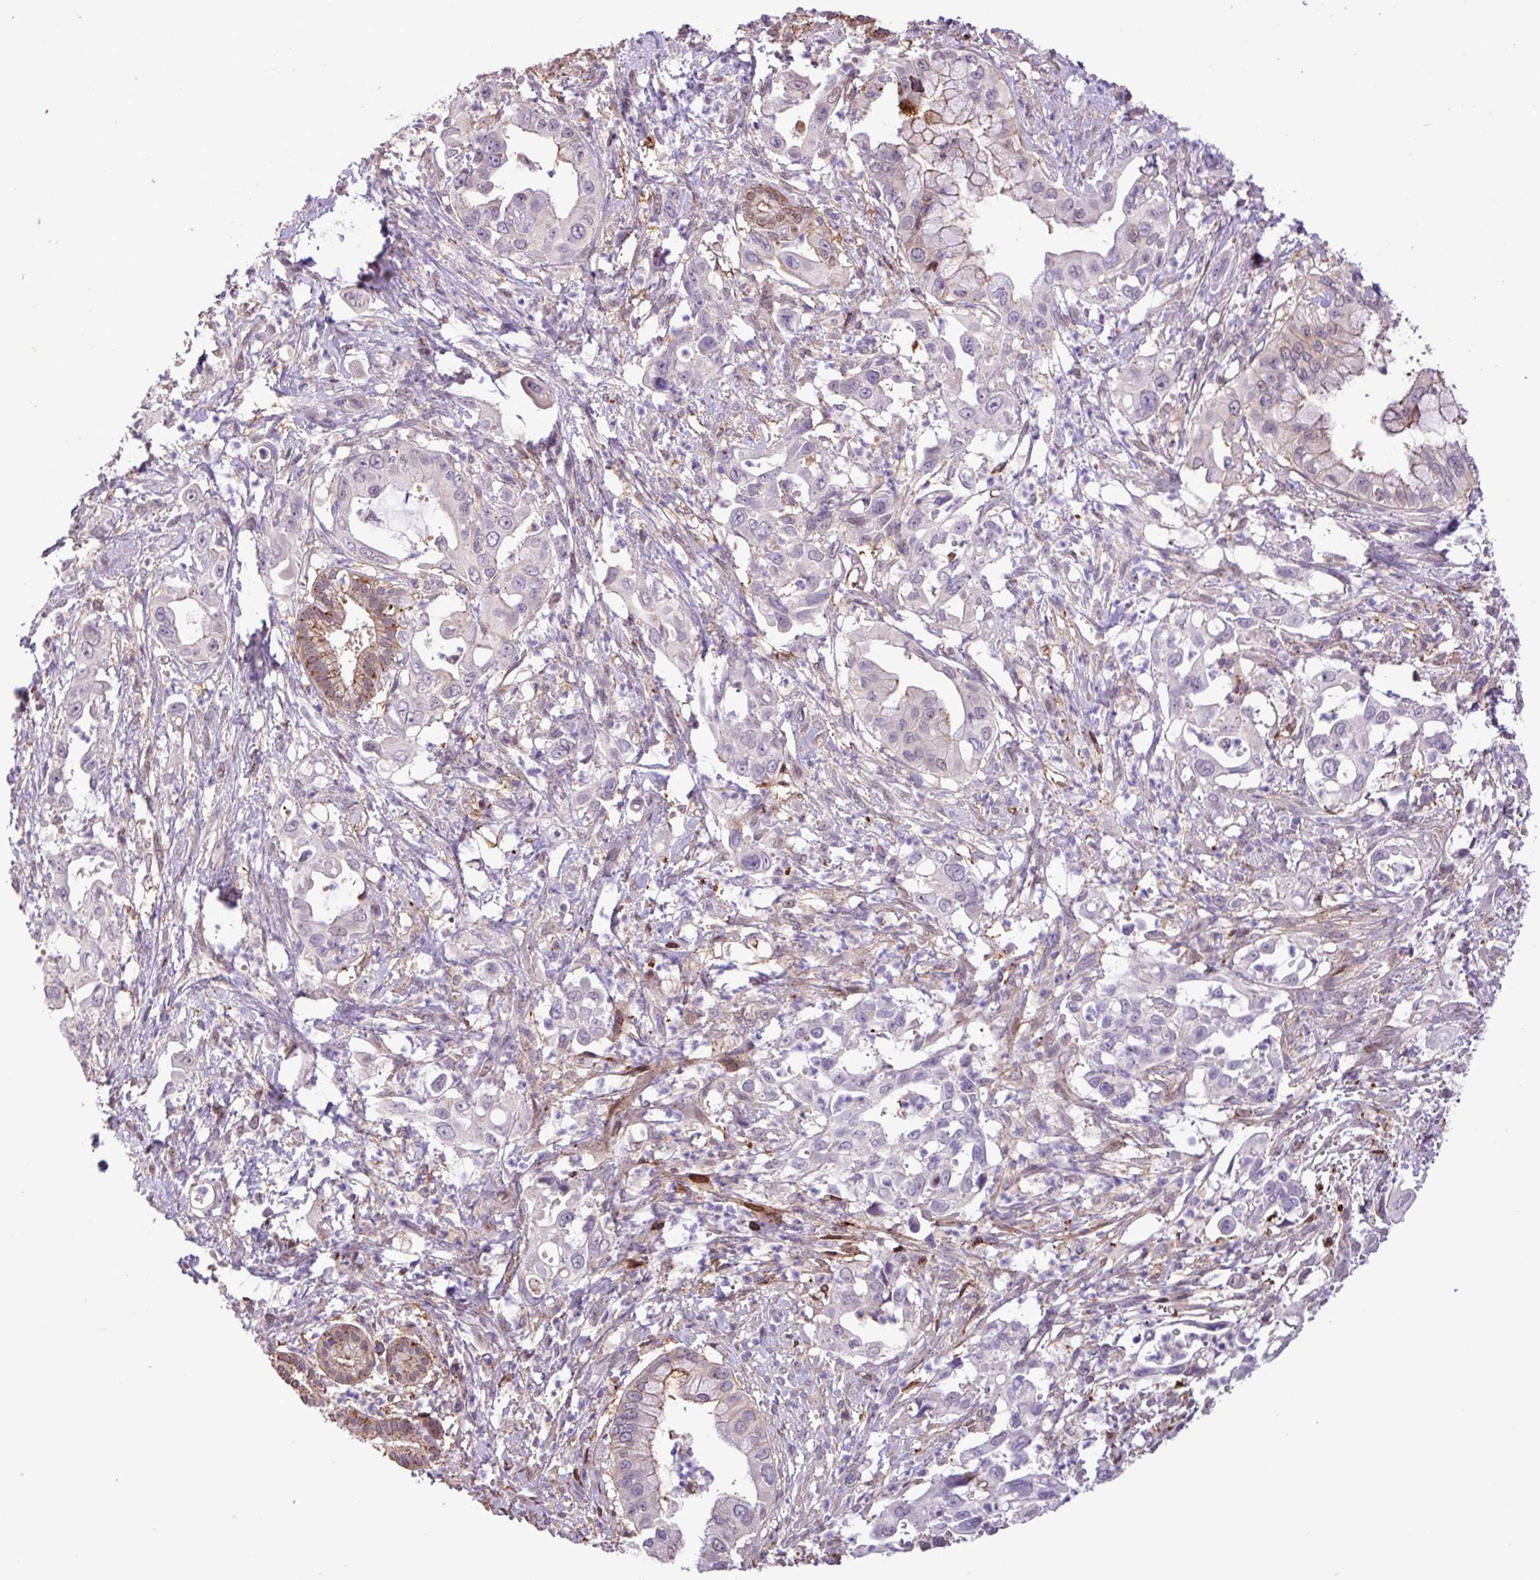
{"staining": {"intensity": "moderate", "quantity": "<25%", "location": "cytoplasmic/membranous"}, "tissue": "pancreatic cancer", "cell_type": "Tumor cells", "image_type": "cancer", "snomed": [{"axis": "morphology", "description": "Adenocarcinoma, NOS"}, {"axis": "topography", "description": "Pancreas"}], "caption": "Moderate cytoplasmic/membranous expression for a protein is identified in approximately <25% of tumor cells of pancreatic adenocarcinoma using IHC.", "gene": "RPP25L", "patient": {"sex": "male", "age": 61}}